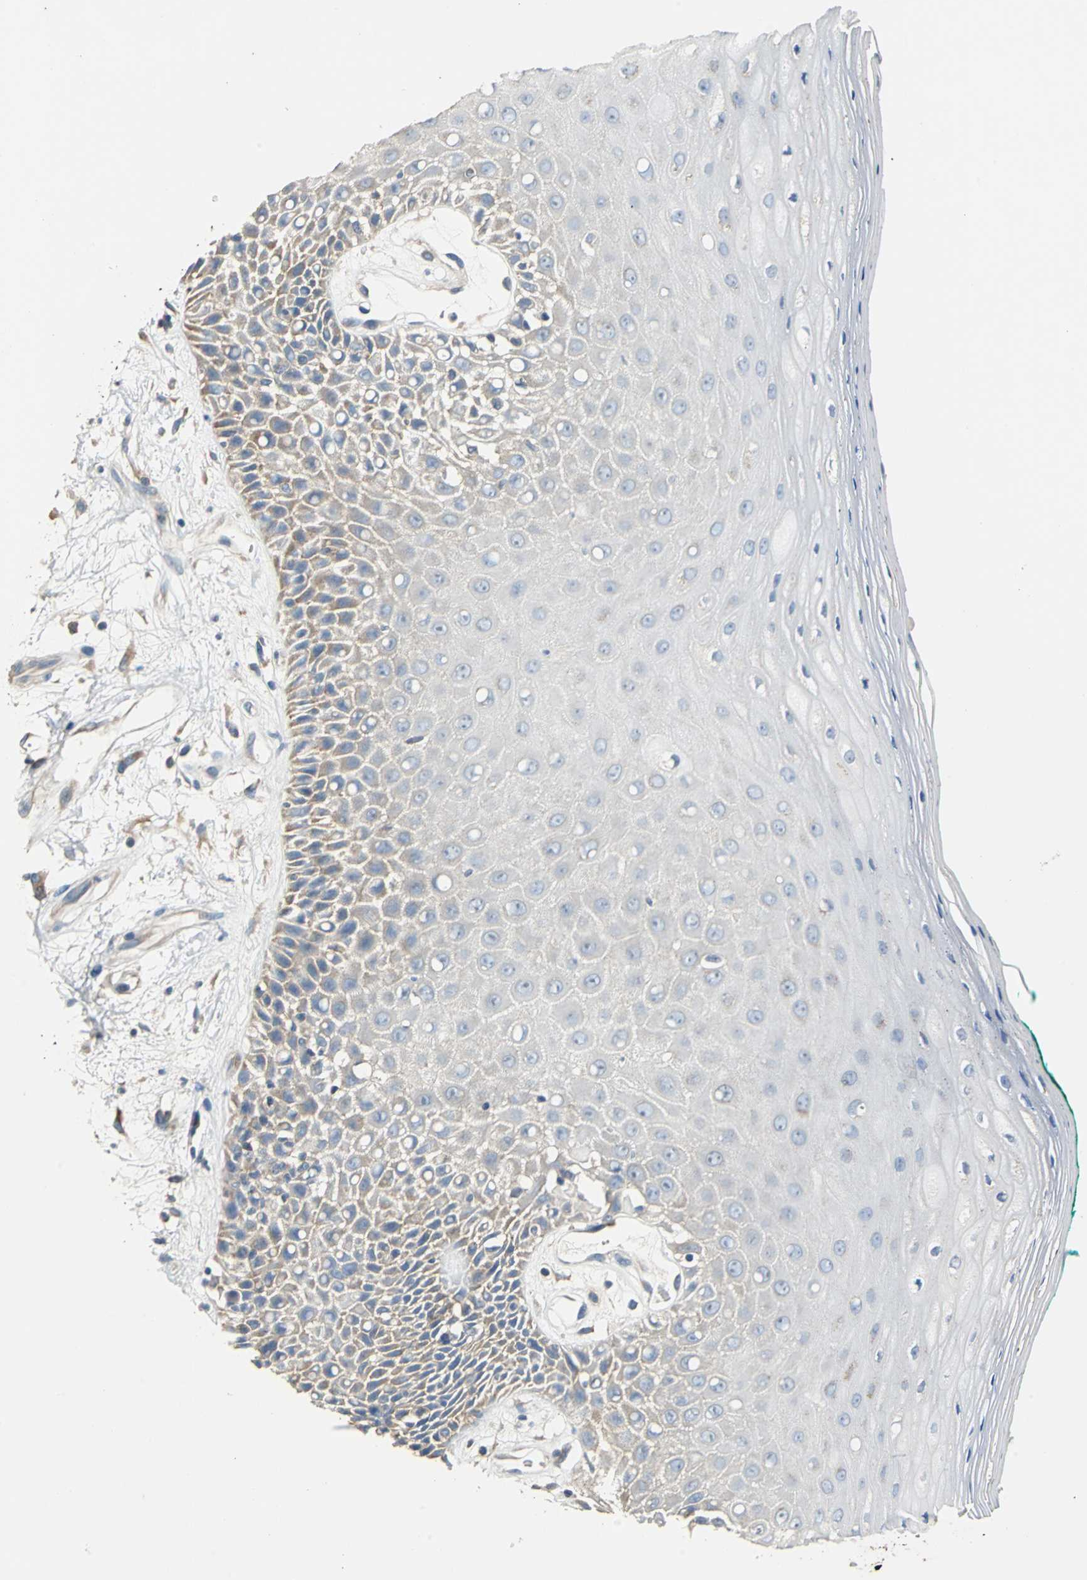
{"staining": {"intensity": "weak", "quantity": "<25%", "location": "cytoplasmic/membranous"}, "tissue": "oral mucosa", "cell_type": "Squamous epithelial cells", "image_type": "normal", "snomed": [{"axis": "morphology", "description": "Normal tissue, NOS"}, {"axis": "morphology", "description": "Squamous cell carcinoma, NOS"}, {"axis": "topography", "description": "Skeletal muscle"}, {"axis": "topography", "description": "Oral tissue"}, {"axis": "topography", "description": "Head-Neck"}], "caption": "High power microscopy histopathology image of an immunohistochemistry (IHC) histopathology image of unremarkable oral mucosa, revealing no significant positivity in squamous epithelial cells.", "gene": "PRKCA", "patient": {"sex": "female", "age": 84}}